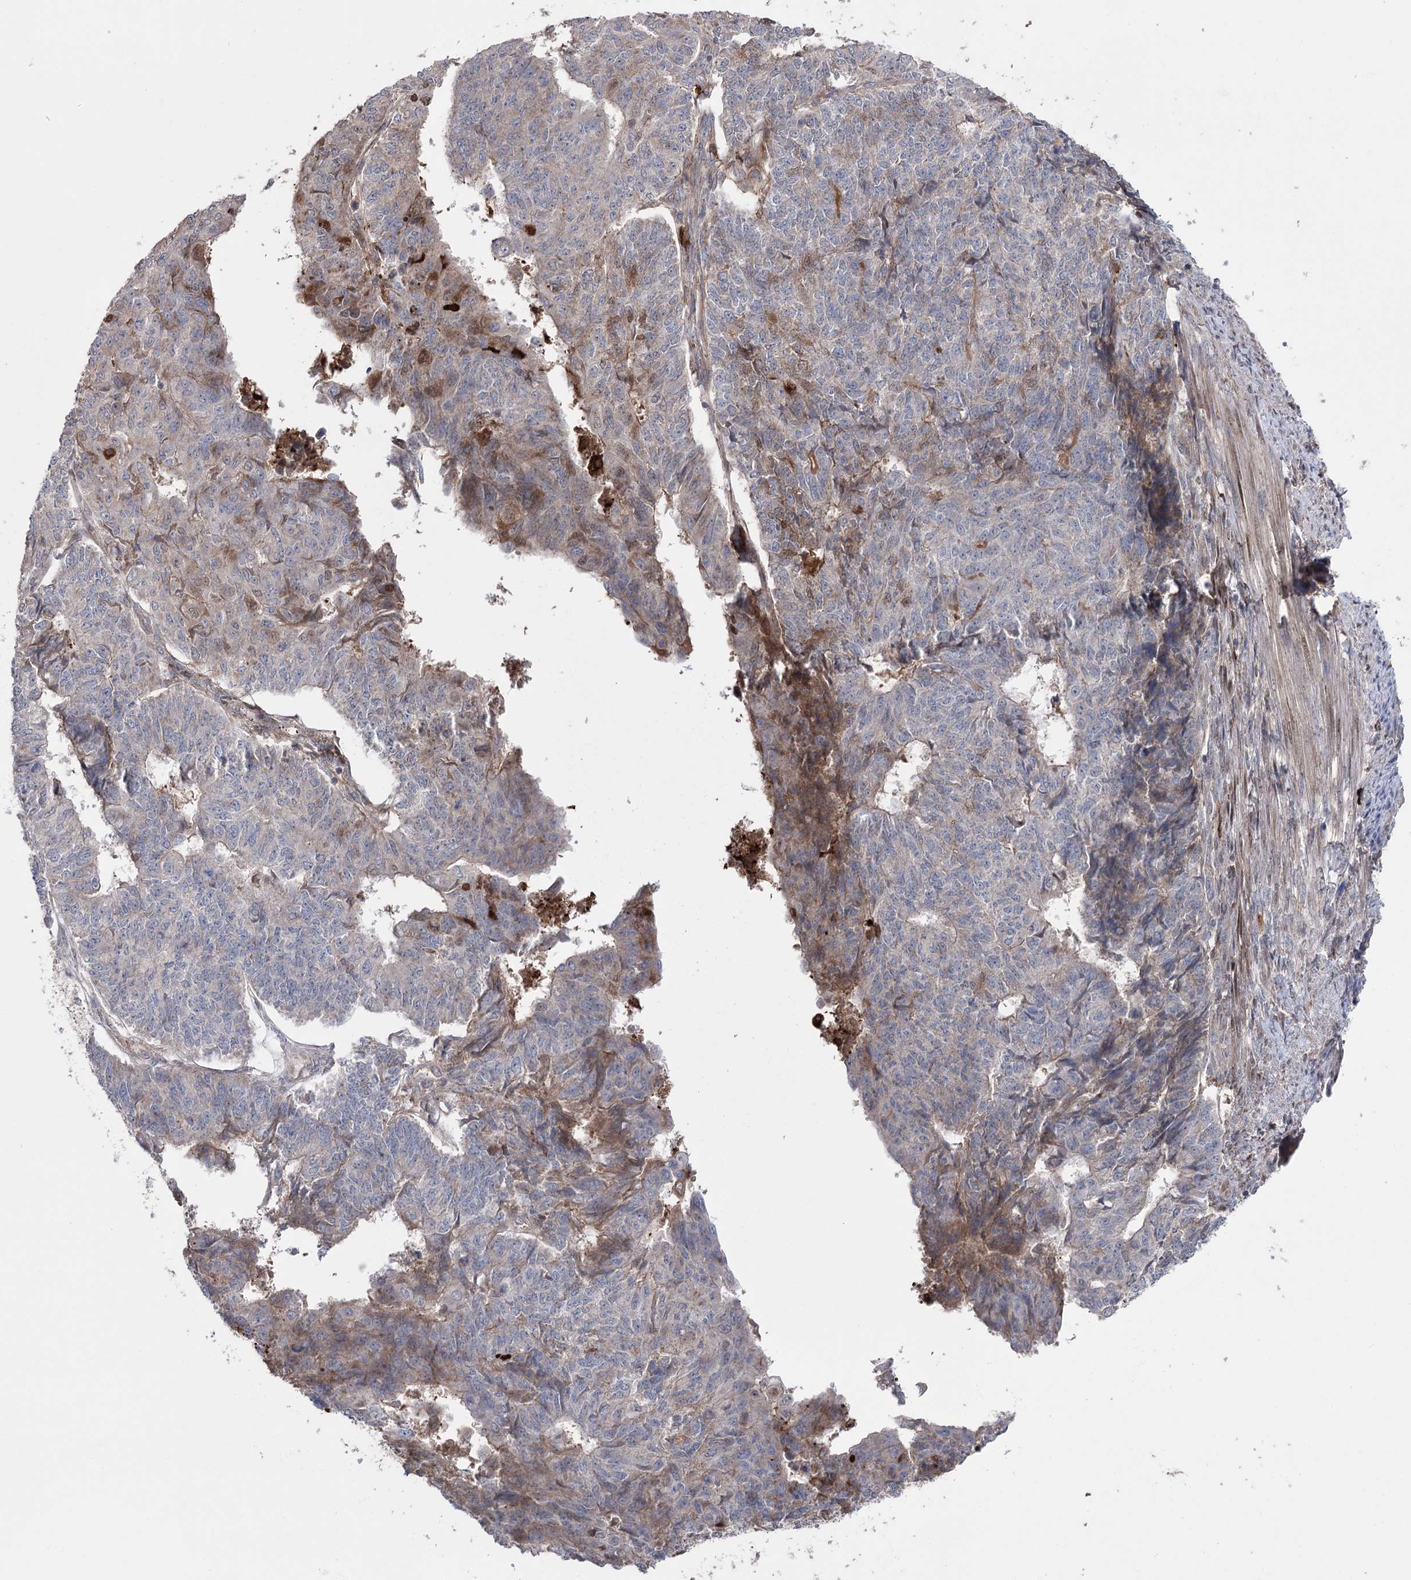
{"staining": {"intensity": "moderate", "quantity": "<25%", "location": "cytoplasmic/membranous"}, "tissue": "endometrial cancer", "cell_type": "Tumor cells", "image_type": "cancer", "snomed": [{"axis": "morphology", "description": "Adenocarcinoma, NOS"}, {"axis": "topography", "description": "Endometrium"}], "caption": "About <25% of tumor cells in human endometrial cancer (adenocarcinoma) demonstrate moderate cytoplasmic/membranous protein staining as visualized by brown immunohistochemical staining.", "gene": "OTUD1", "patient": {"sex": "female", "age": 32}}